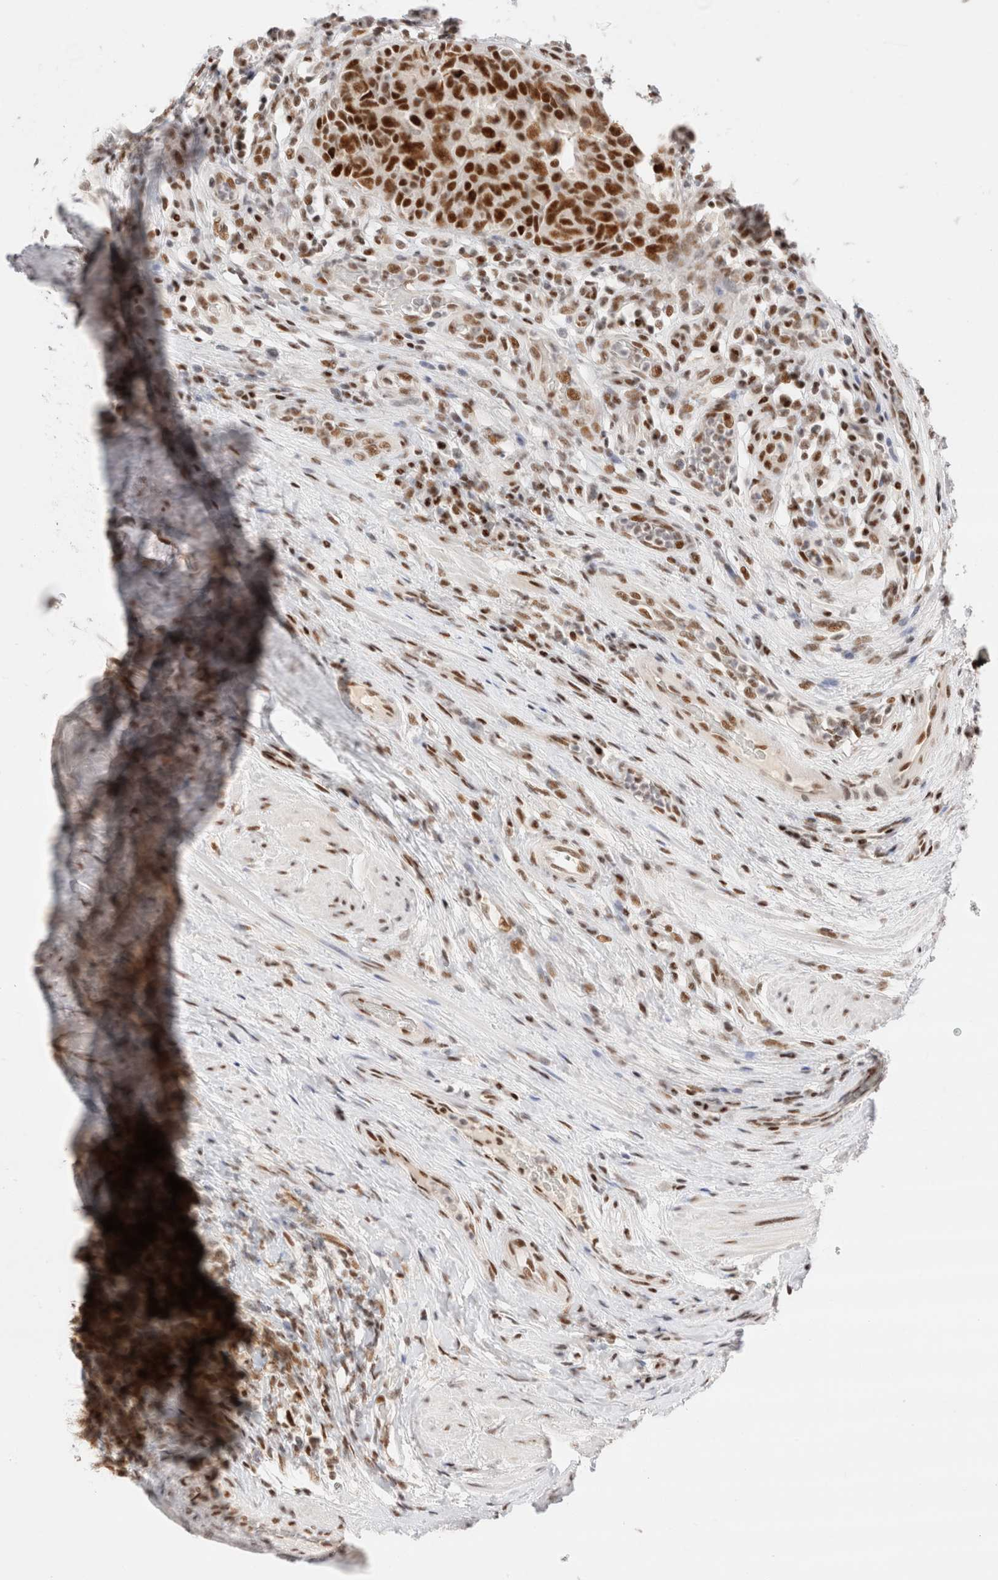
{"staining": {"intensity": "strong", "quantity": ">75%", "location": "nuclear"}, "tissue": "urothelial cancer", "cell_type": "Tumor cells", "image_type": "cancer", "snomed": [{"axis": "morphology", "description": "Urothelial carcinoma, High grade"}, {"axis": "topography", "description": "Urinary bladder"}], "caption": "DAB (3,3'-diaminobenzidine) immunohistochemical staining of urothelial cancer exhibits strong nuclear protein positivity in approximately >75% of tumor cells. (Brightfield microscopy of DAB IHC at high magnification).", "gene": "ZNF282", "patient": {"sex": "female", "age": 82}}